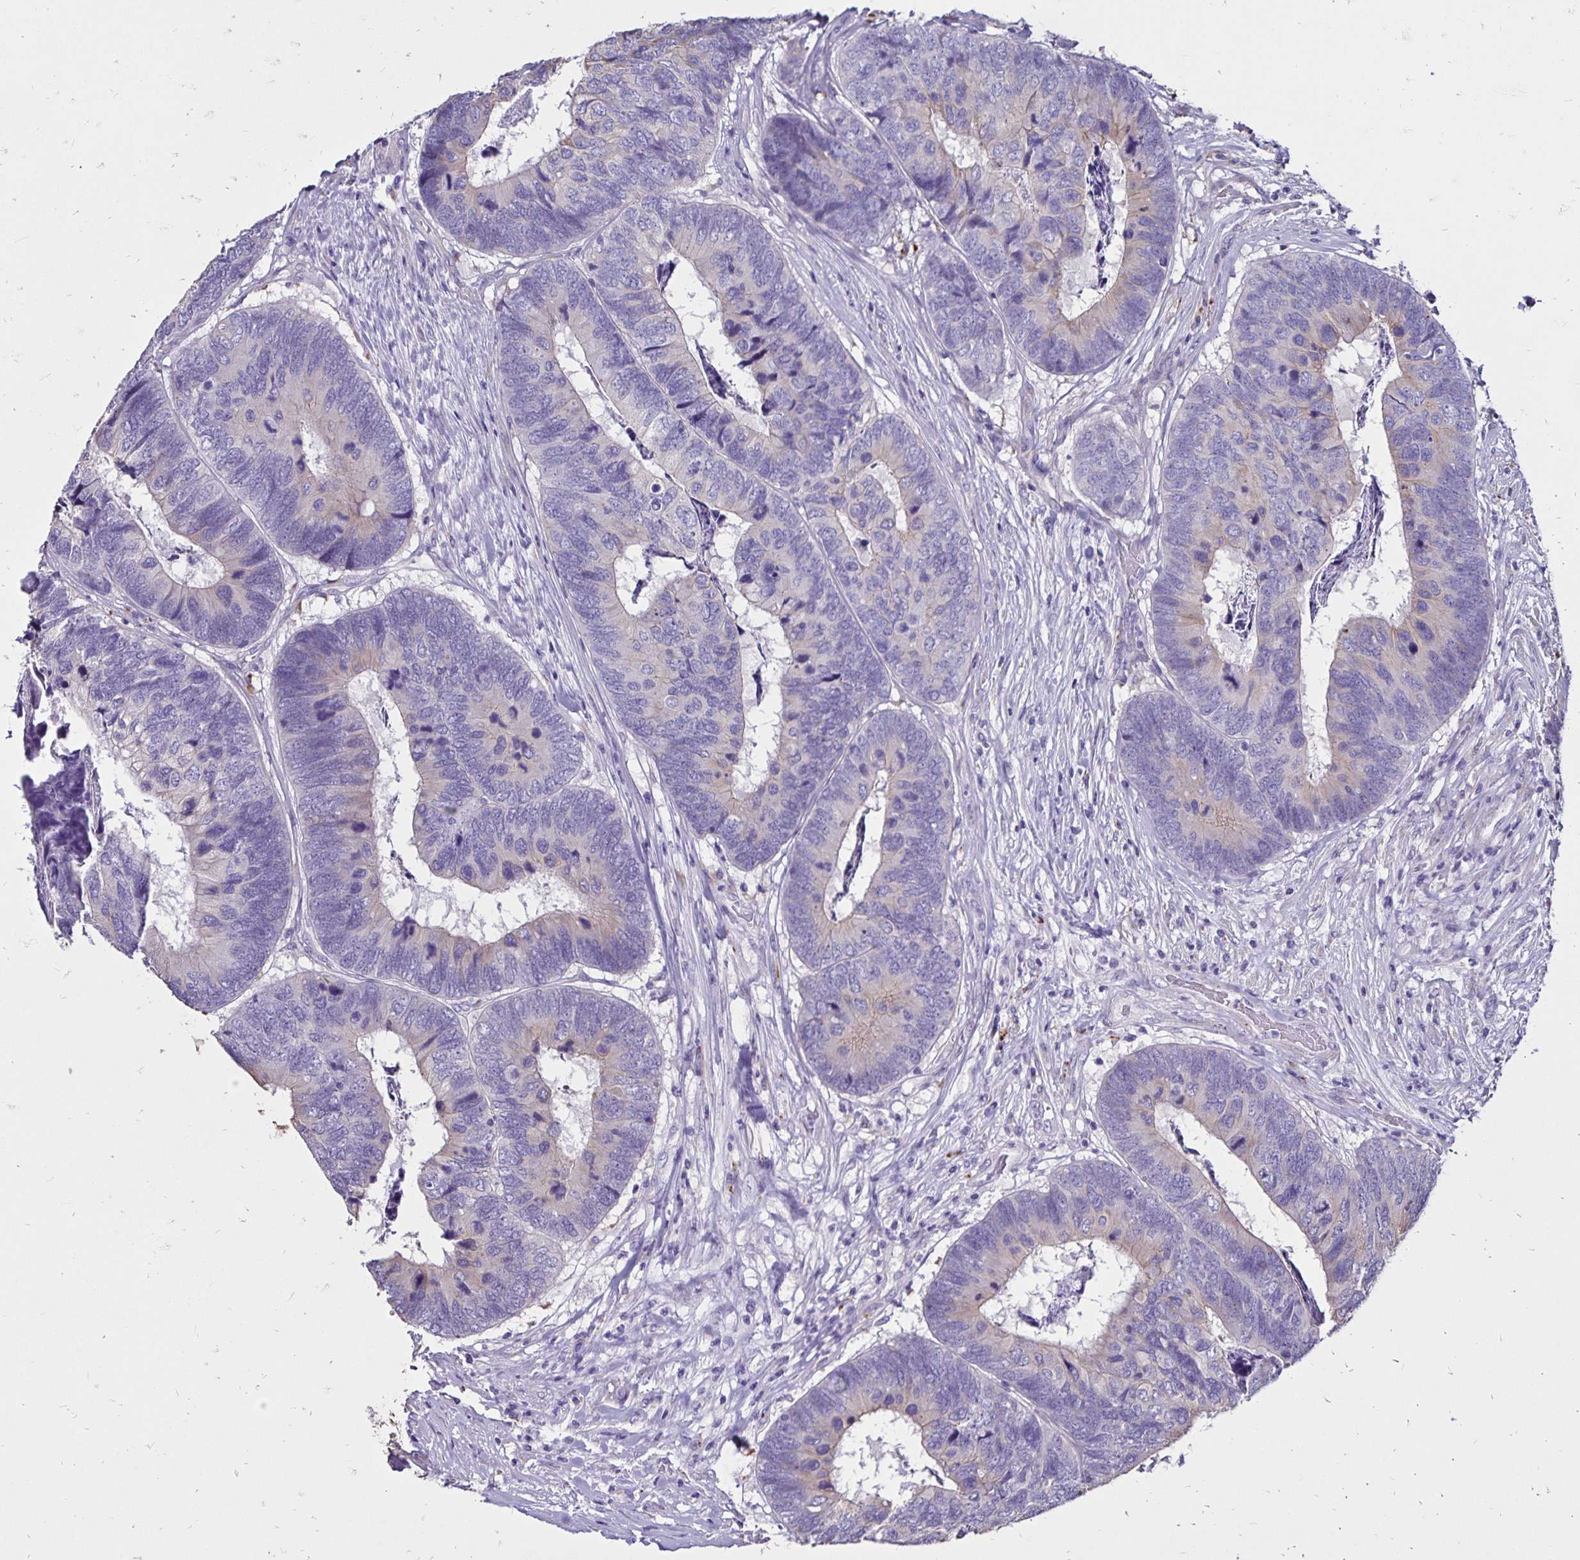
{"staining": {"intensity": "negative", "quantity": "none", "location": "none"}, "tissue": "colorectal cancer", "cell_type": "Tumor cells", "image_type": "cancer", "snomed": [{"axis": "morphology", "description": "Adenocarcinoma, NOS"}, {"axis": "topography", "description": "Colon"}], "caption": "The micrograph exhibits no significant positivity in tumor cells of colorectal cancer.", "gene": "EVPL", "patient": {"sex": "female", "age": 67}}